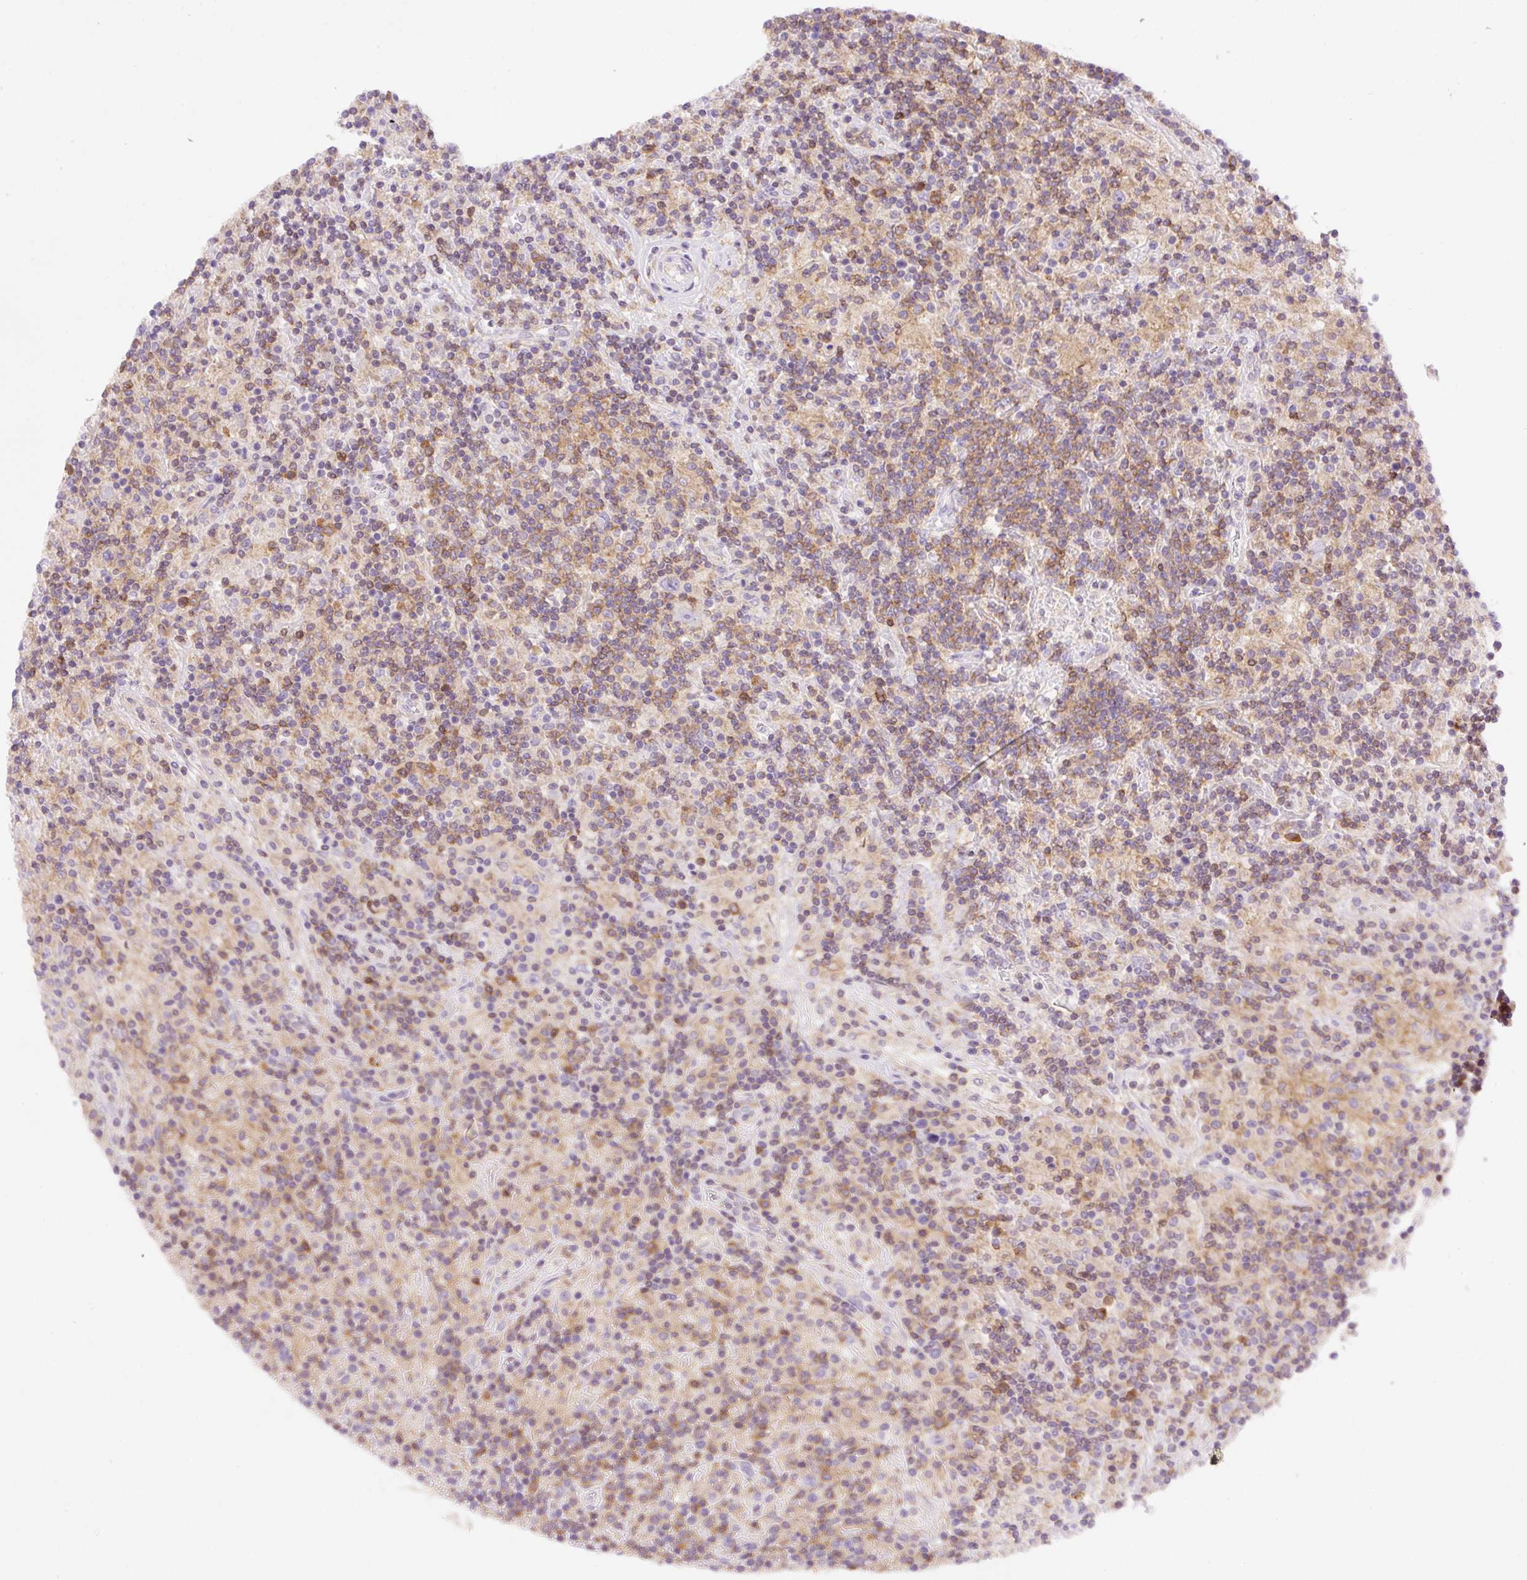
{"staining": {"intensity": "negative", "quantity": "none", "location": "none"}, "tissue": "lymphoma", "cell_type": "Tumor cells", "image_type": "cancer", "snomed": [{"axis": "morphology", "description": "Hodgkin's disease, NOS"}, {"axis": "topography", "description": "Lymph node"}], "caption": "DAB immunohistochemical staining of Hodgkin's disease reveals no significant positivity in tumor cells. (DAB immunohistochemistry (IHC) visualized using brightfield microscopy, high magnification).", "gene": "CD83", "patient": {"sex": "male", "age": 70}}